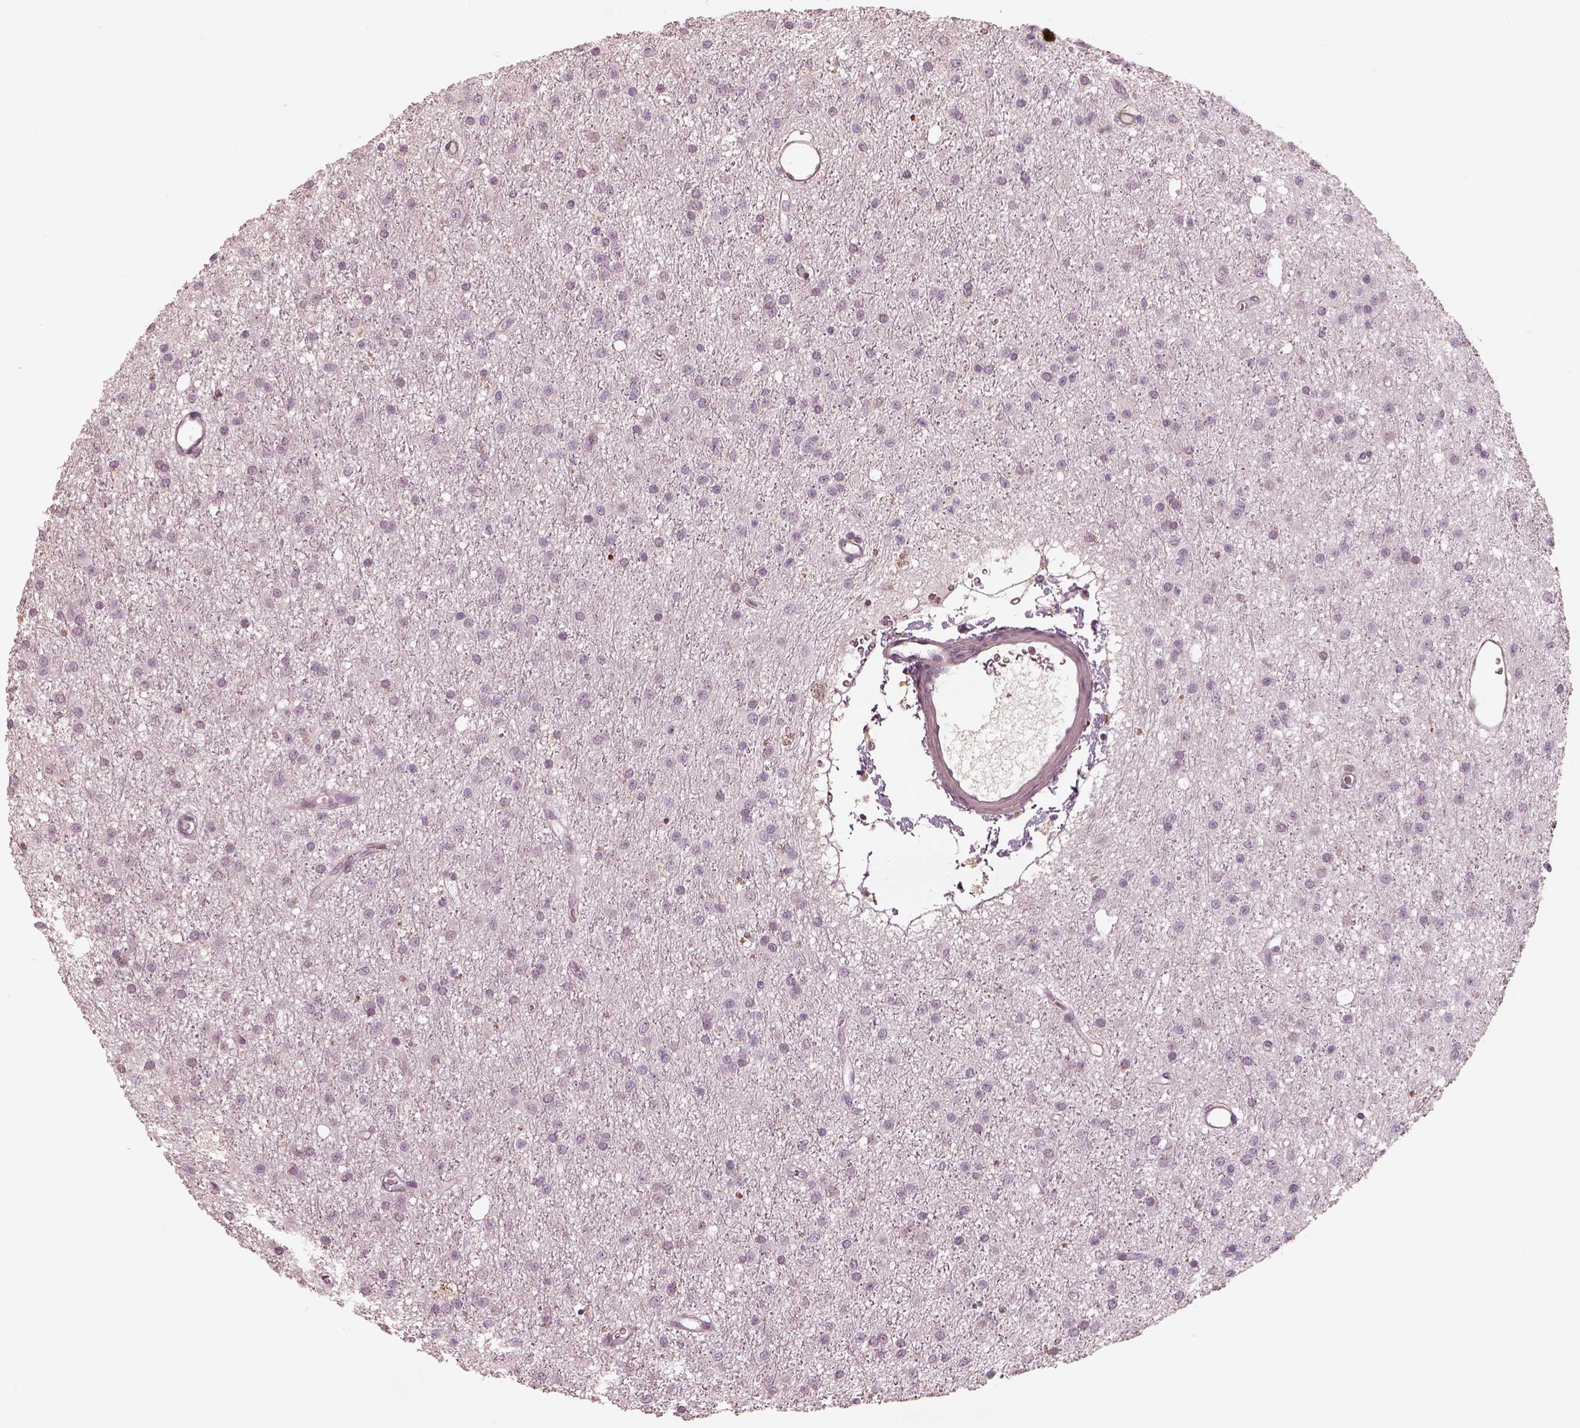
{"staining": {"intensity": "negative", "quantity": "none", "location": "none"}, "tissue": "glioma", "cell_type": "Tumor cells", "image_type": "cancer", "snomed": [{"axis": "morphology", "description": "Glioma, malignant, Low grade"}, {"axis": "topography", "description": "Brain"}], "caption": "Glioma stained for a protein using immunohistochemistry (IHC) reveals no positivity tumor cells.", "gene": "SDCBP2", "patient": {"sex": "male", "age": 27}}